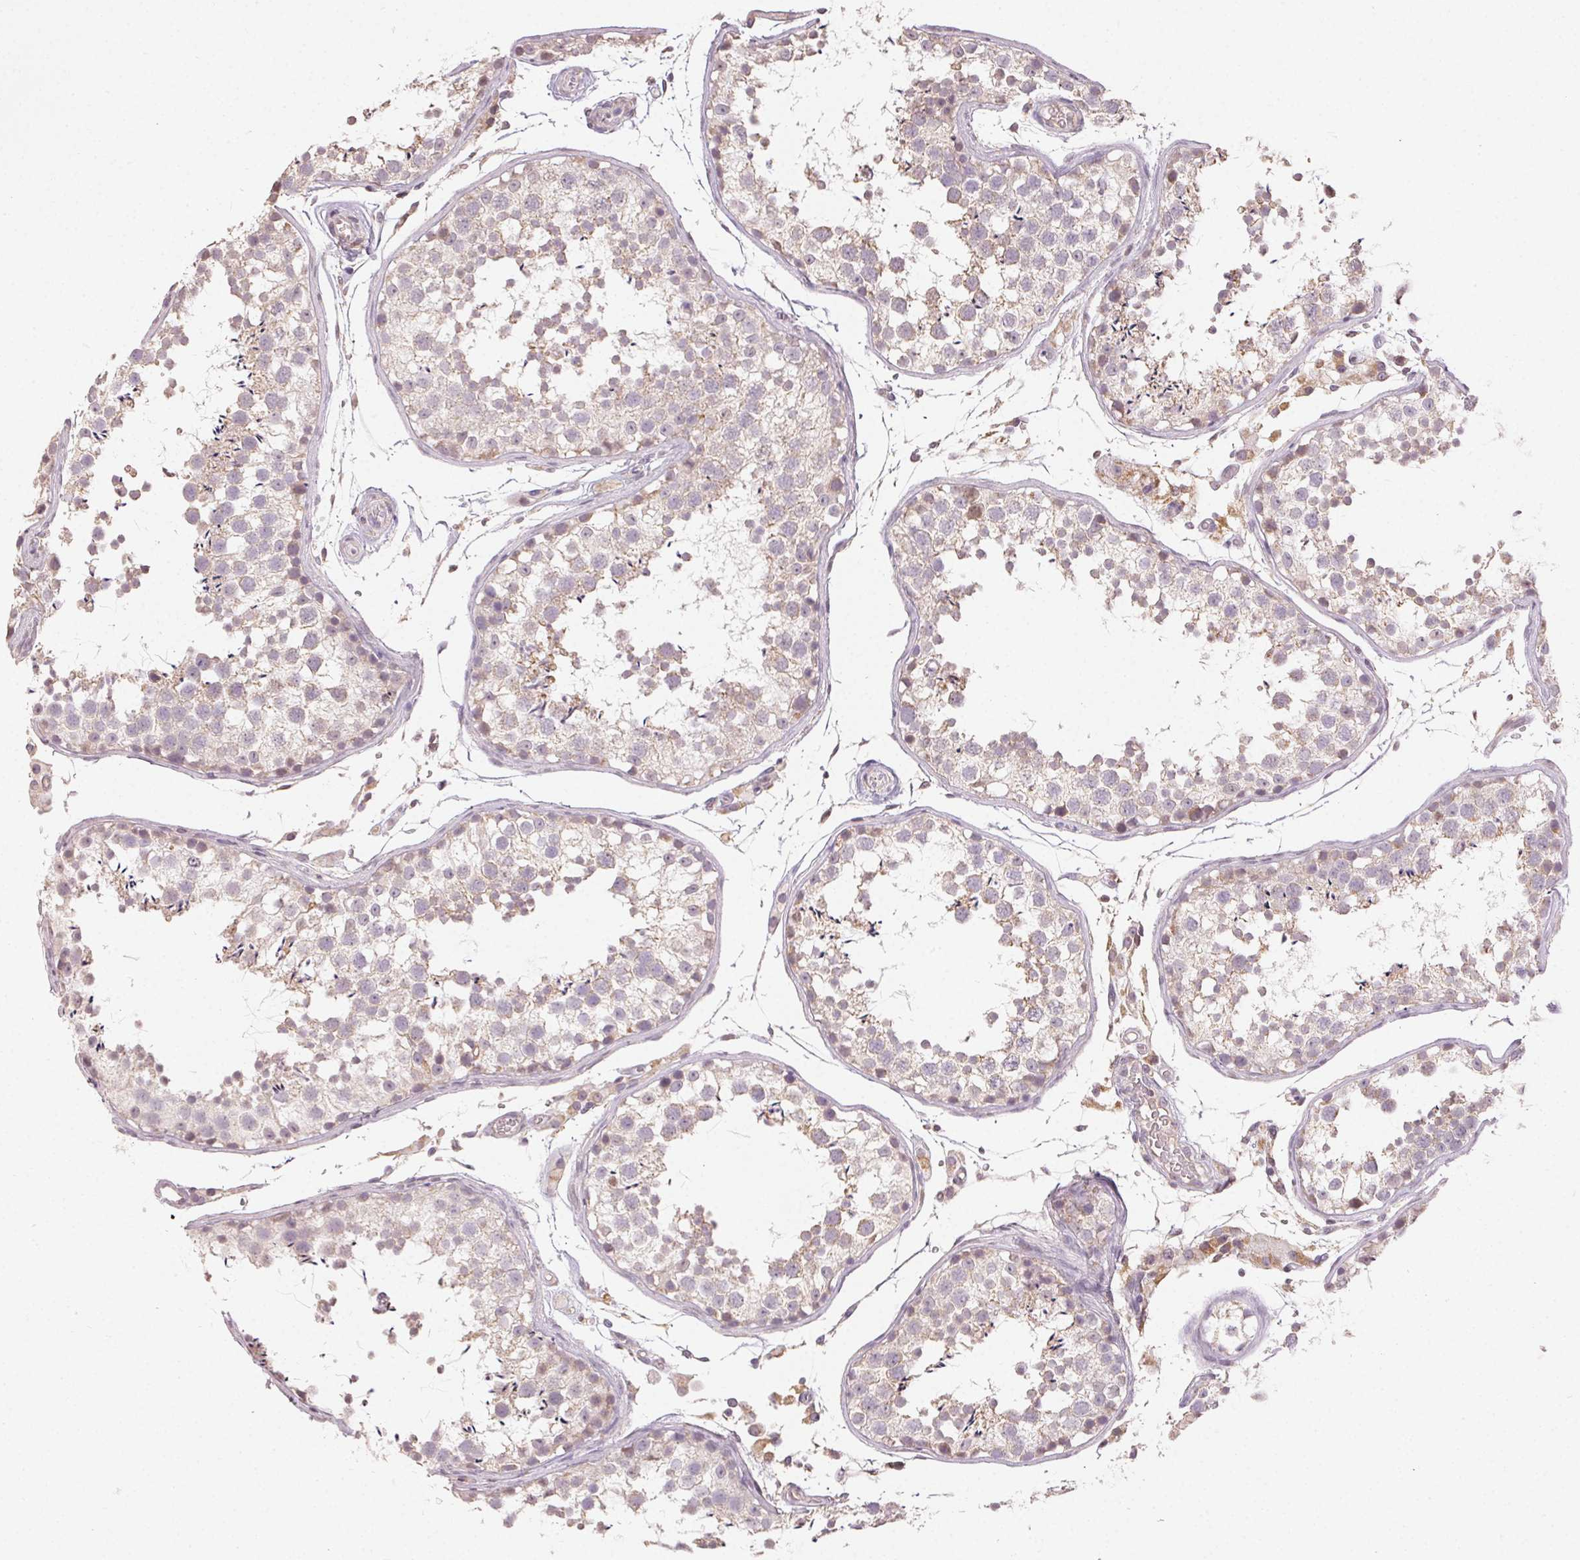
{"staining": {"intensity": "weak", "quantity": "25%-75%", "location": "cytoplasmic/membranous"}, "tissue": "testis", "cell_type": "Cells in seminiferous ducts", "image_type": "normal", "snomed": [{"axis": "morphology", "description": "Normal tissue, NOS"}, {"axis": "topography", "description": "Testis"}], "caption": "Immunohistochemical staining of benign human testis displays weak cytoplasmic/membranous protein staining in about 25%-75% of cells in seminiferous ducts.", "gene": "CLASP1", "patient": {"sex": "male", "age": 29}}